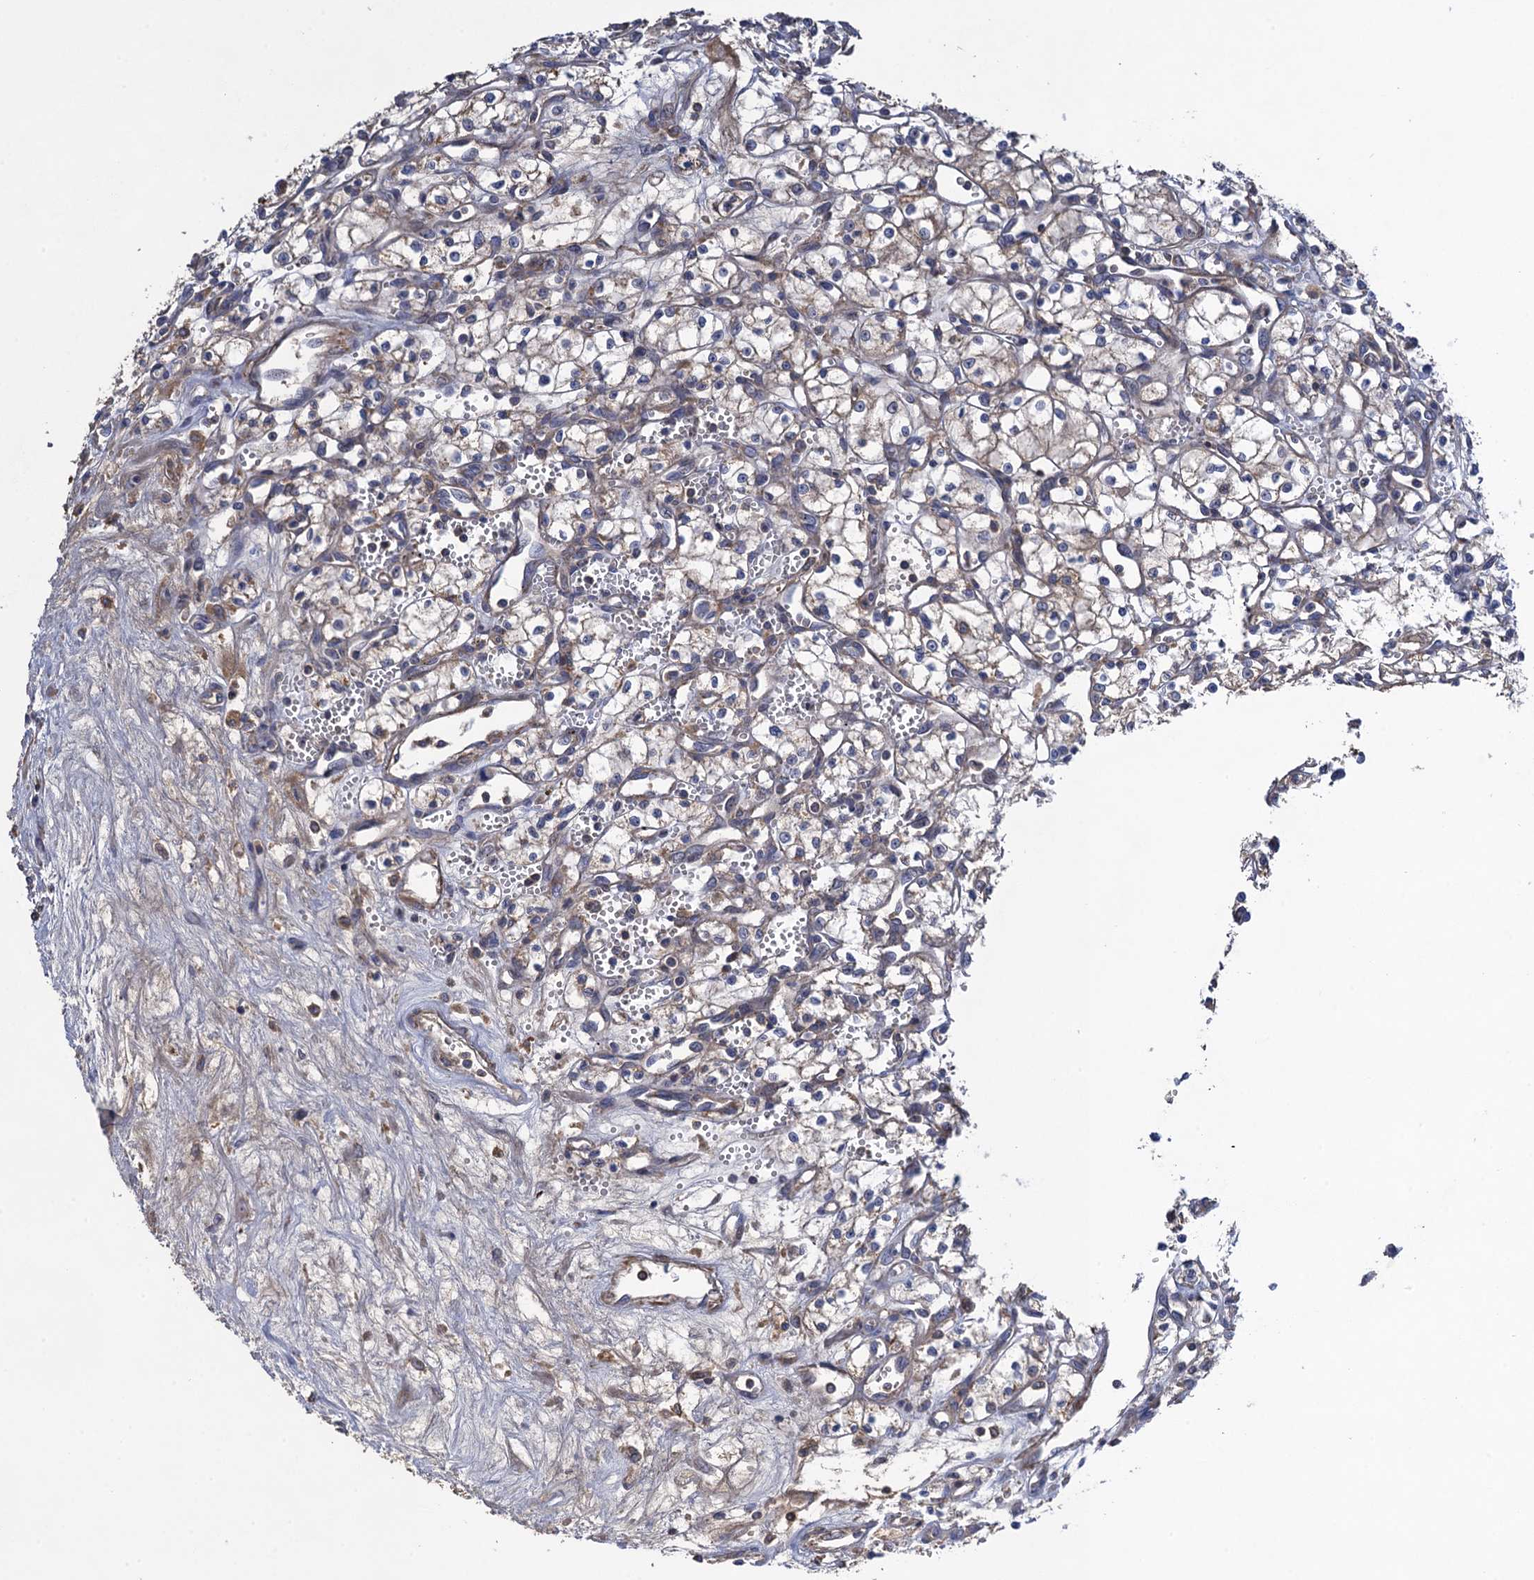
{"staining": {"intensity": "negative", "quantity": "none", "location": "none"}, "tissue": "renal cancer", "cell_type": "Tumor cells", "image_type": "cancer", "snomed": [{"axis": "morphology", "description": "Adenocarcinoma, NOS"}, {"axis": "topography", "description": "Kidney"}], "caption": "This is an immunohistochemistry image of human renal cancer (adenocarcinoma). There is no positivity in tumor cells.", "gene": "WDR88", "patient": {"sex": "male", "age": 59}}